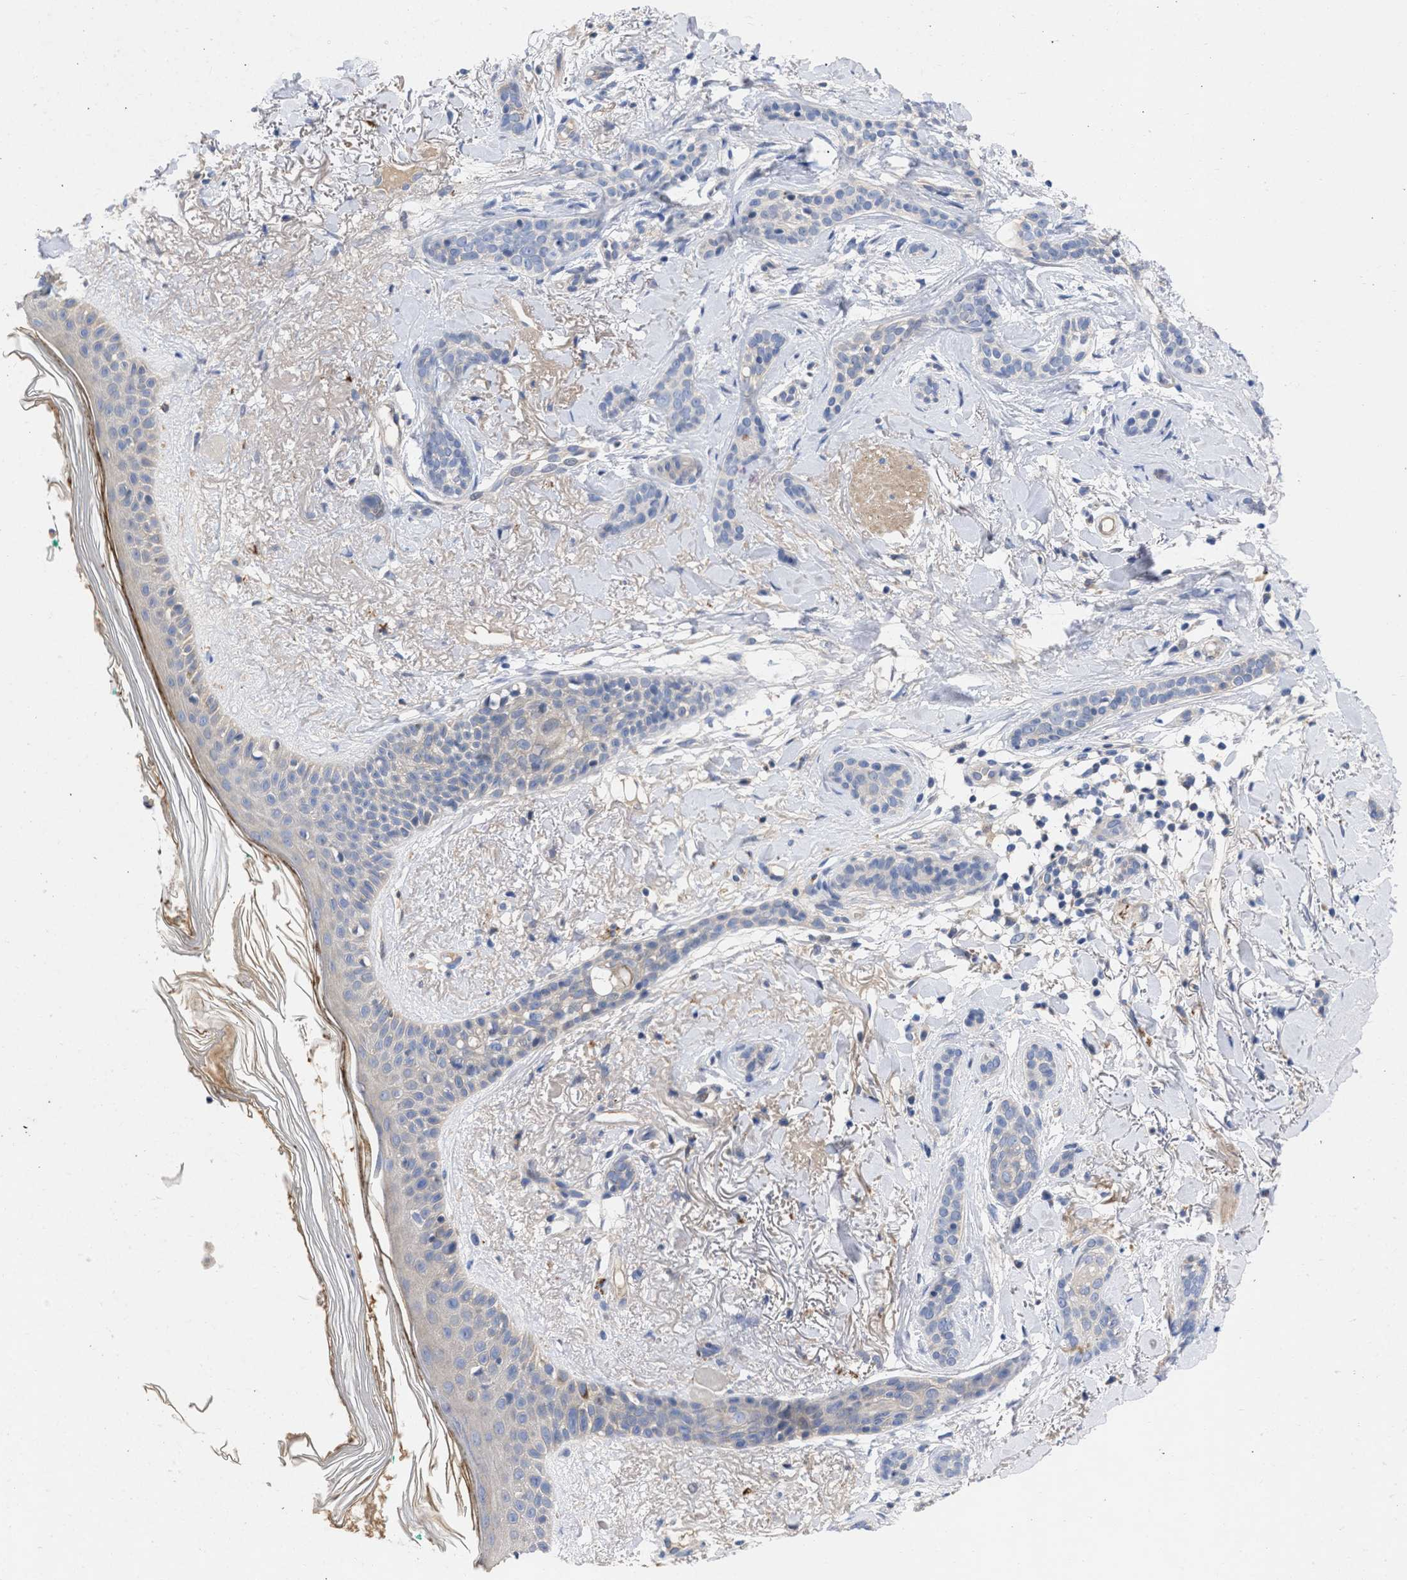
{"staining": {"intensity": "negative", "quantity": "none", "location": "none"}, "tissue": "skin cancer", "cell_type": "Tumor cells", "image_type": "cancer", "snomed": [{"axis": "morphology", "description": "Basal cell carcinoma"}, {"axis": "morphology", "description": "Adnexal tumor, benign"}, {"axis": "topography", "description": "Skin"}], "caption": "Skin benign adnexal tumor stained for a protein using immunohistochemistry (IHC) demonstrates no expression tumor cells.", "gene": "ARHGEF4", "patient": {"sex": "female", "age": 42}}